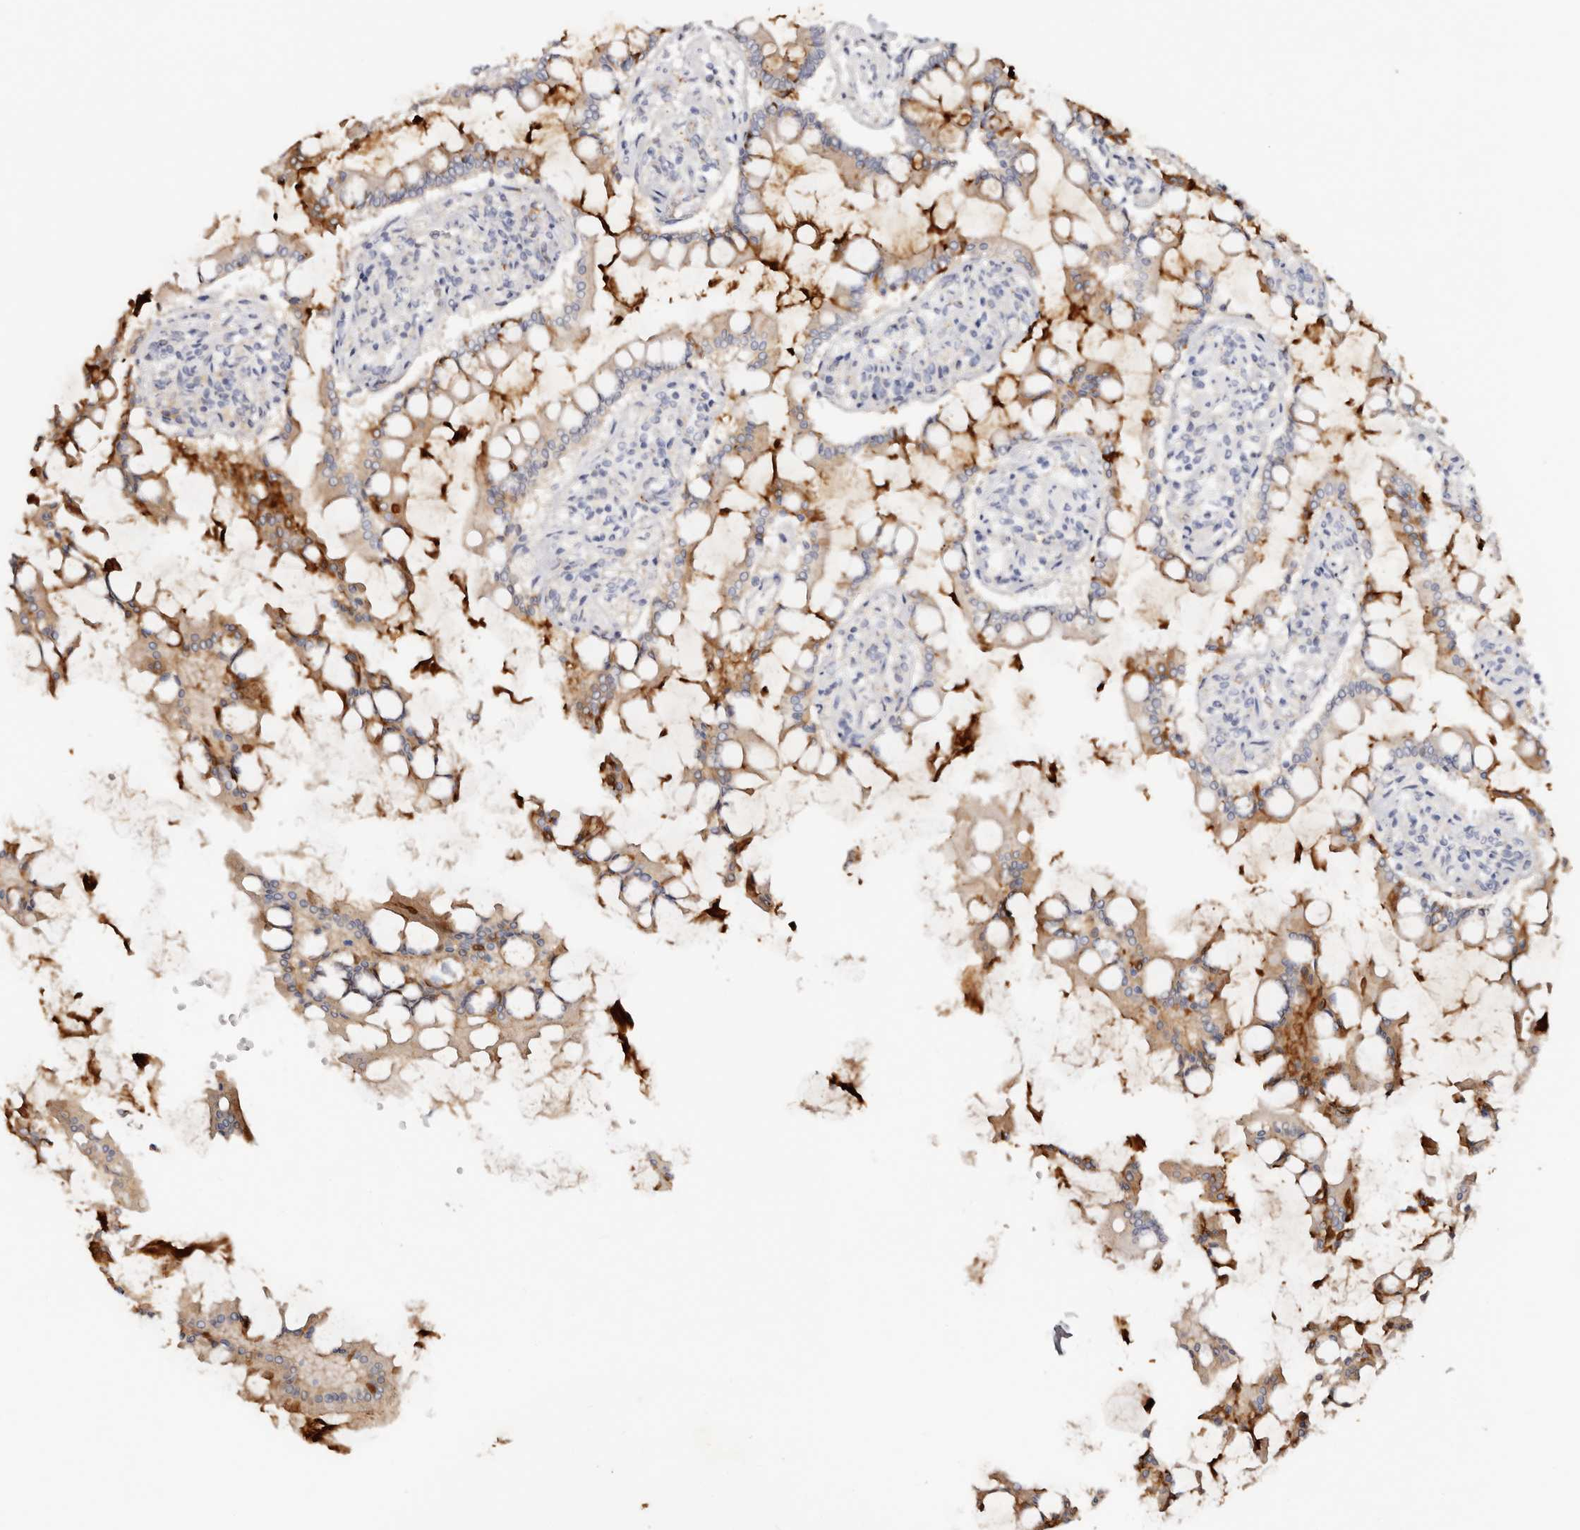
{"staining": {"intensity": "strong", "quantity": "25%-75%", "location": "cytoplasmic/membranous"}, "tissue": "small intestine", "cell_type": "Glandular cells", "image_type": "normal", "snomed": [{"axis": "morphology", "description": "Normal tissue, NOS"}, {"axis": "topography", "description": "Small intestine"}], "caption": "Protein expression analysis of normal human small intestine reveals strong cytoplasmic/membranous expression in approximately 25%-75% of glandular cells.", "gene": "DNASE1", "patient": {"sex": "male", "age": 41}}